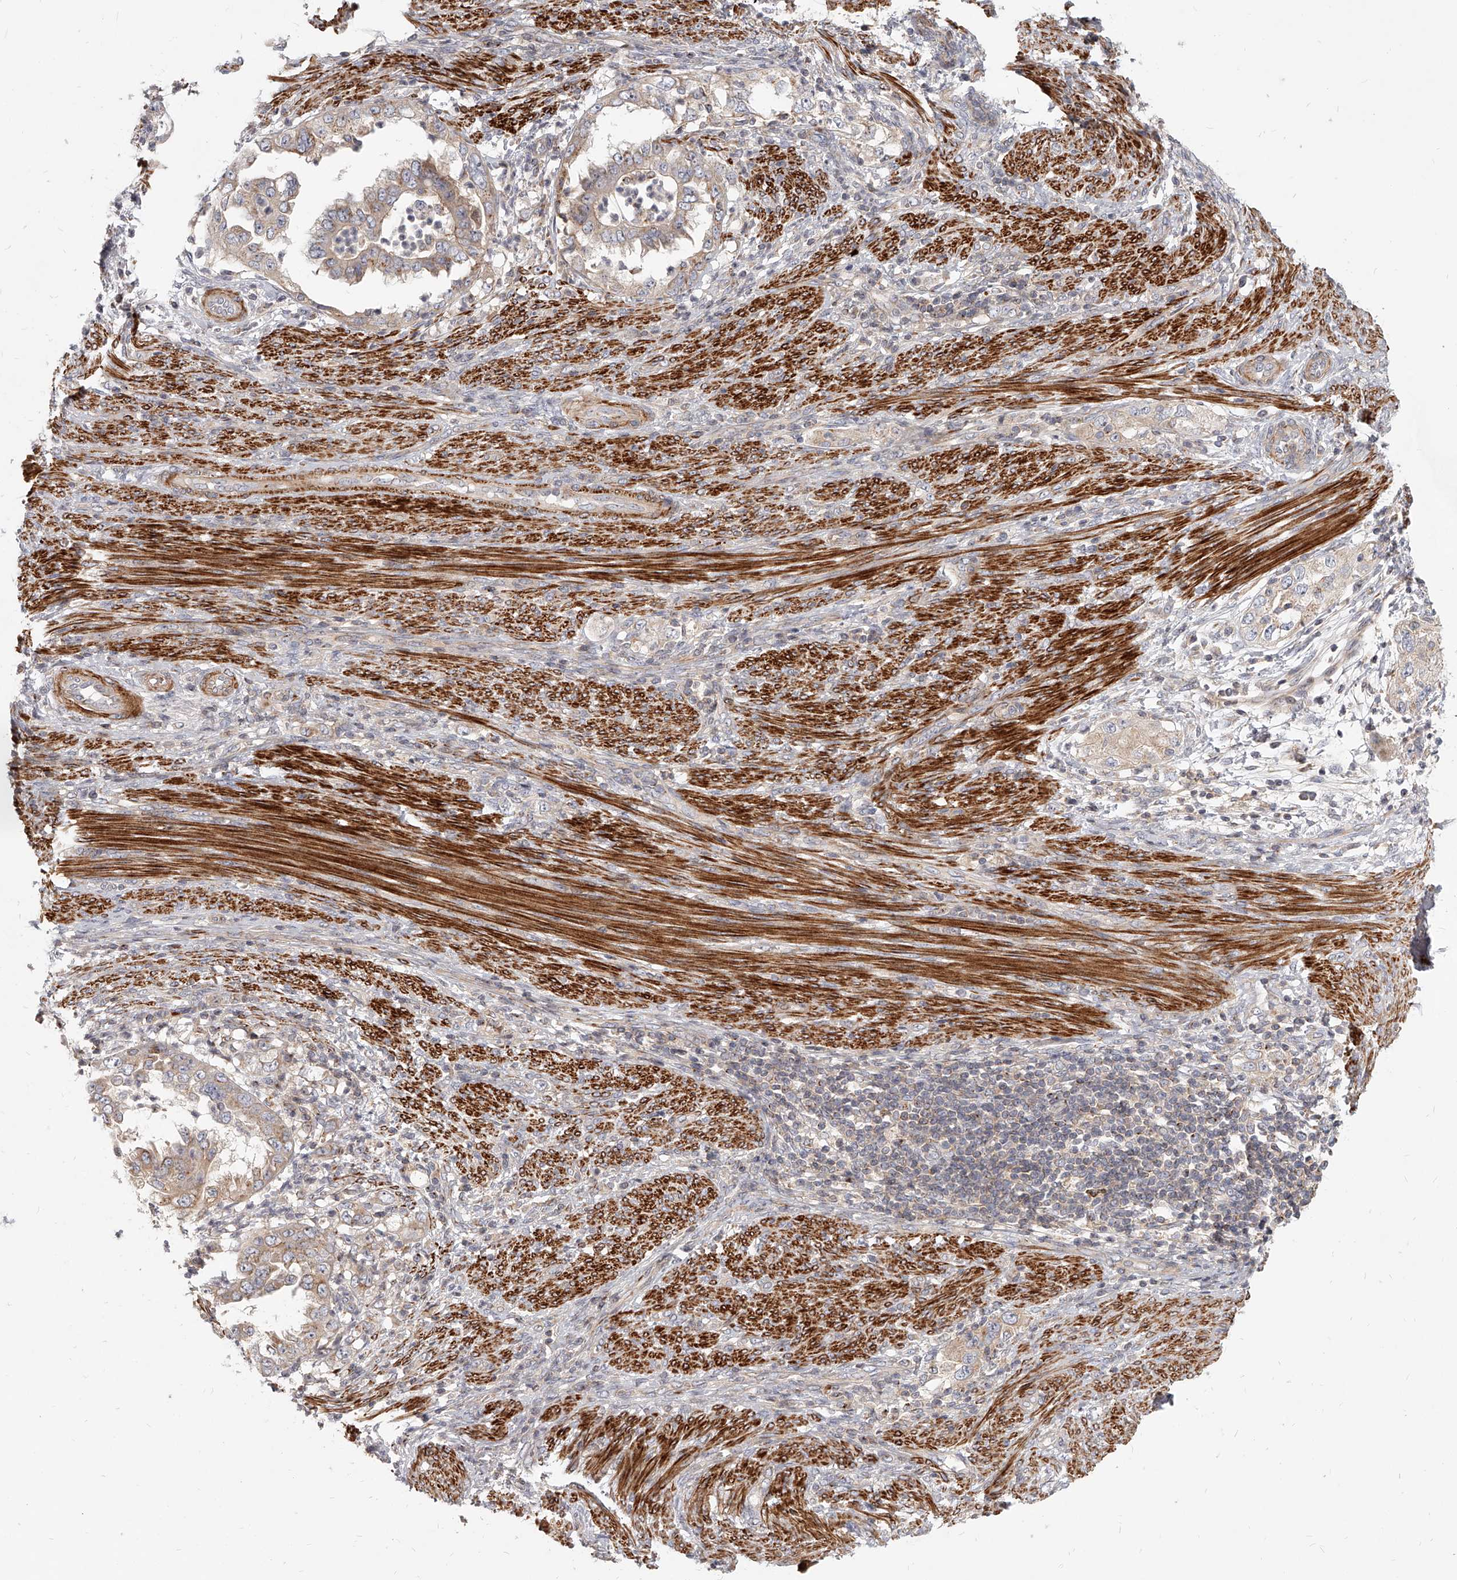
{"staining": {"intensity": "weak", "quantity": ">75%", "location": "cytoplasmic/membranous"}, "tissue": "endometrial cancer", "cell_type": "Tumor cells", "image_type": "cancer", "snomed": [{"axis": "morphology", "description": "Adenocarcinoma, NOS"}, {"axis": "topography", "description": "Endometrium"}], "caption": "Protein expression analysis of adenocarcinoma (endometrial) reveals weak cytoplasmic/membranous expression in about >75% of tumor cells.", "gene": "SLC37A1", "patient": {"sex": "female", "age": 85}}